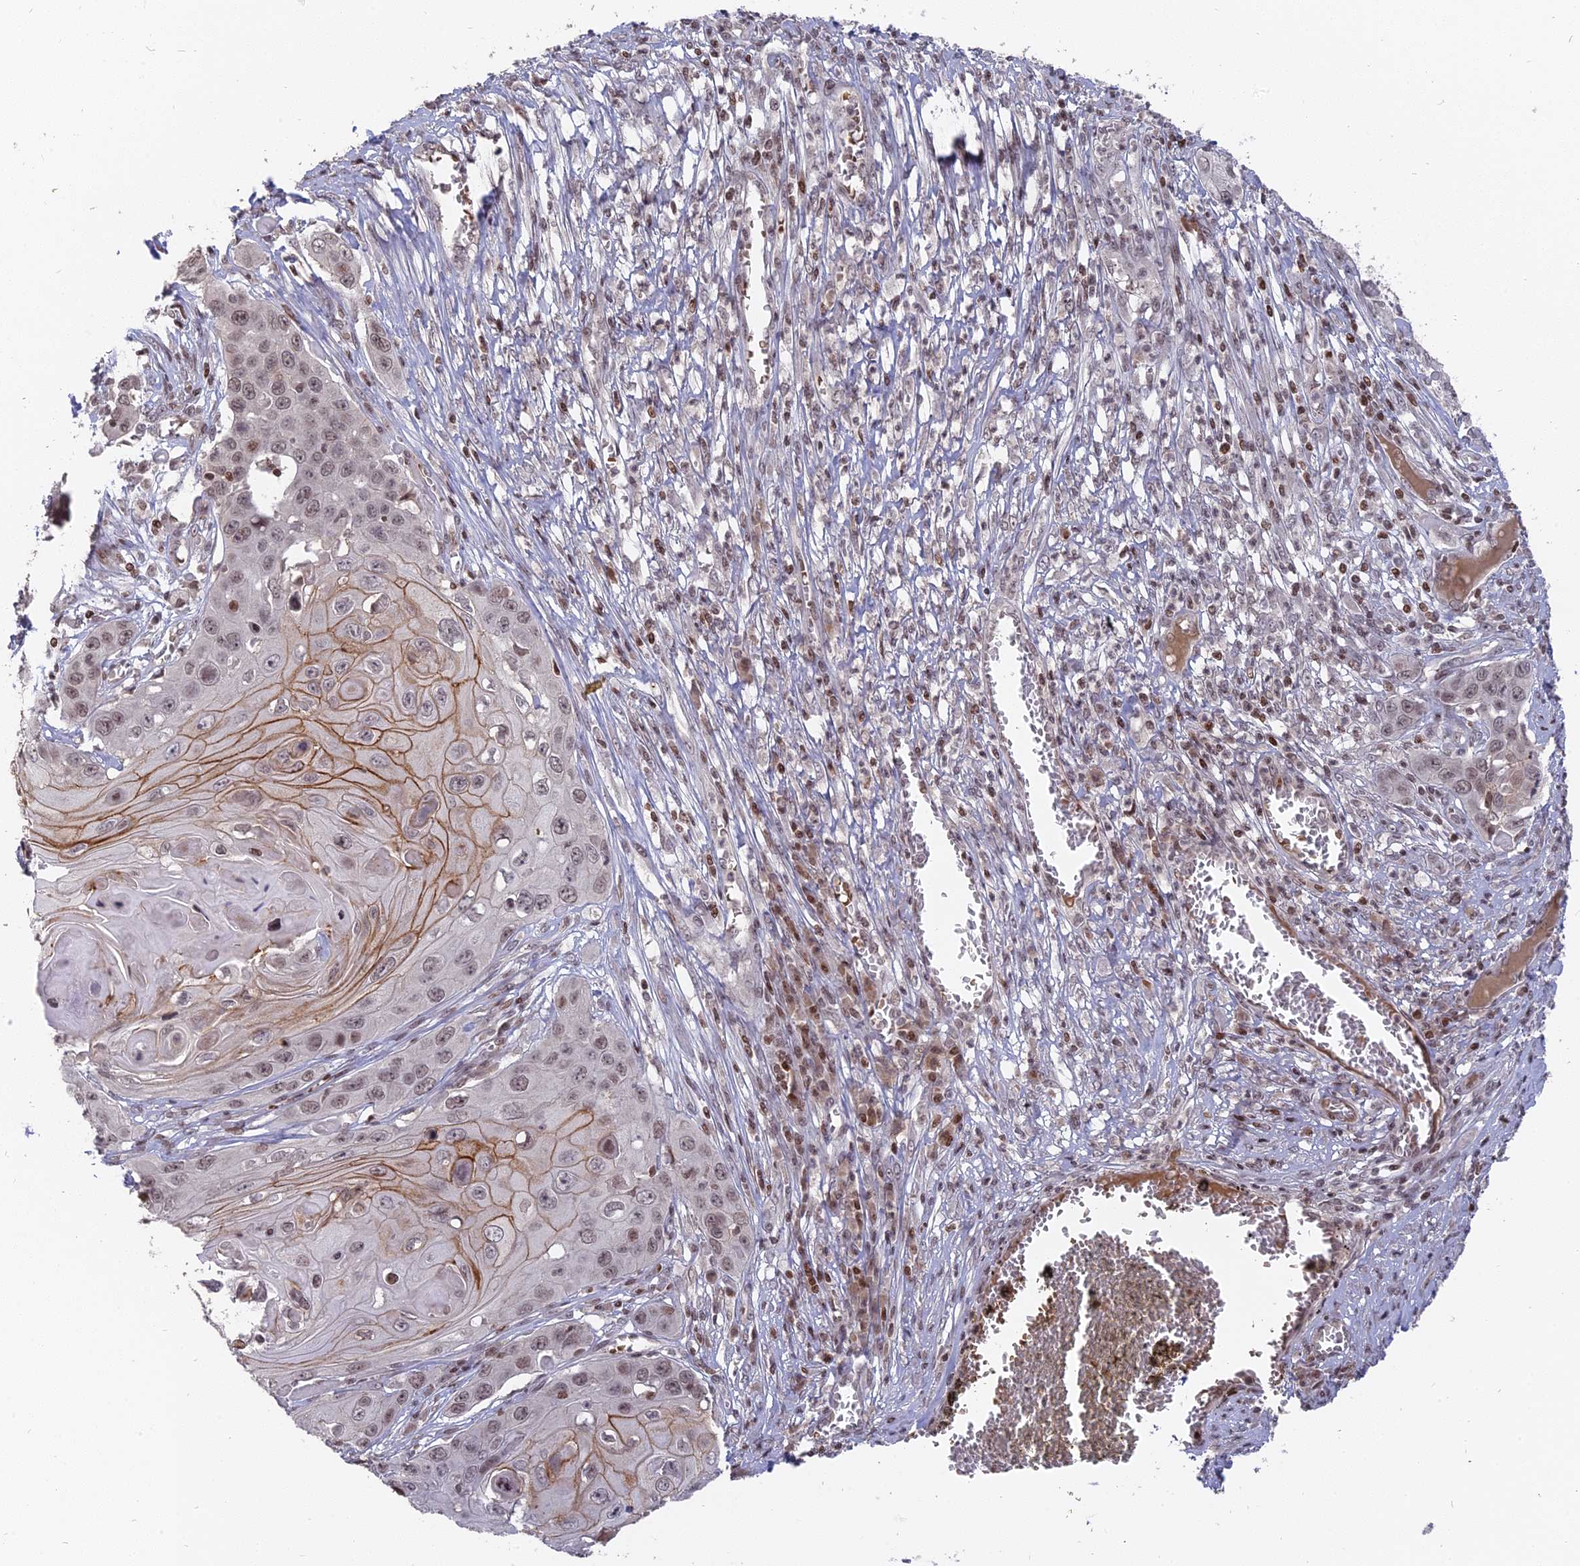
{"staining": {"intensity": "moderate", "quantity": "<25%", "location": "cytoplasmic/membranous,nuclear"}, "tissue": "skin cancer", "cell_type": "Tumor cells", "image_type": "cancer", "snomed": [{"axis": "morphology", "description": "Squamous cell carcinoma, NOS"}, {"axis": "topography", "description": "Skin"}], "caption": "Immunohistochemistry image of human skin squamous cell carcinoma stained for a protein (brown), which displays low levels of moderate cytoplasmic/membranous and nuclear staining in about <25% of tumor cells.", "gene": "NR1H3", "patient": {"sex": "male", "age": 55}}